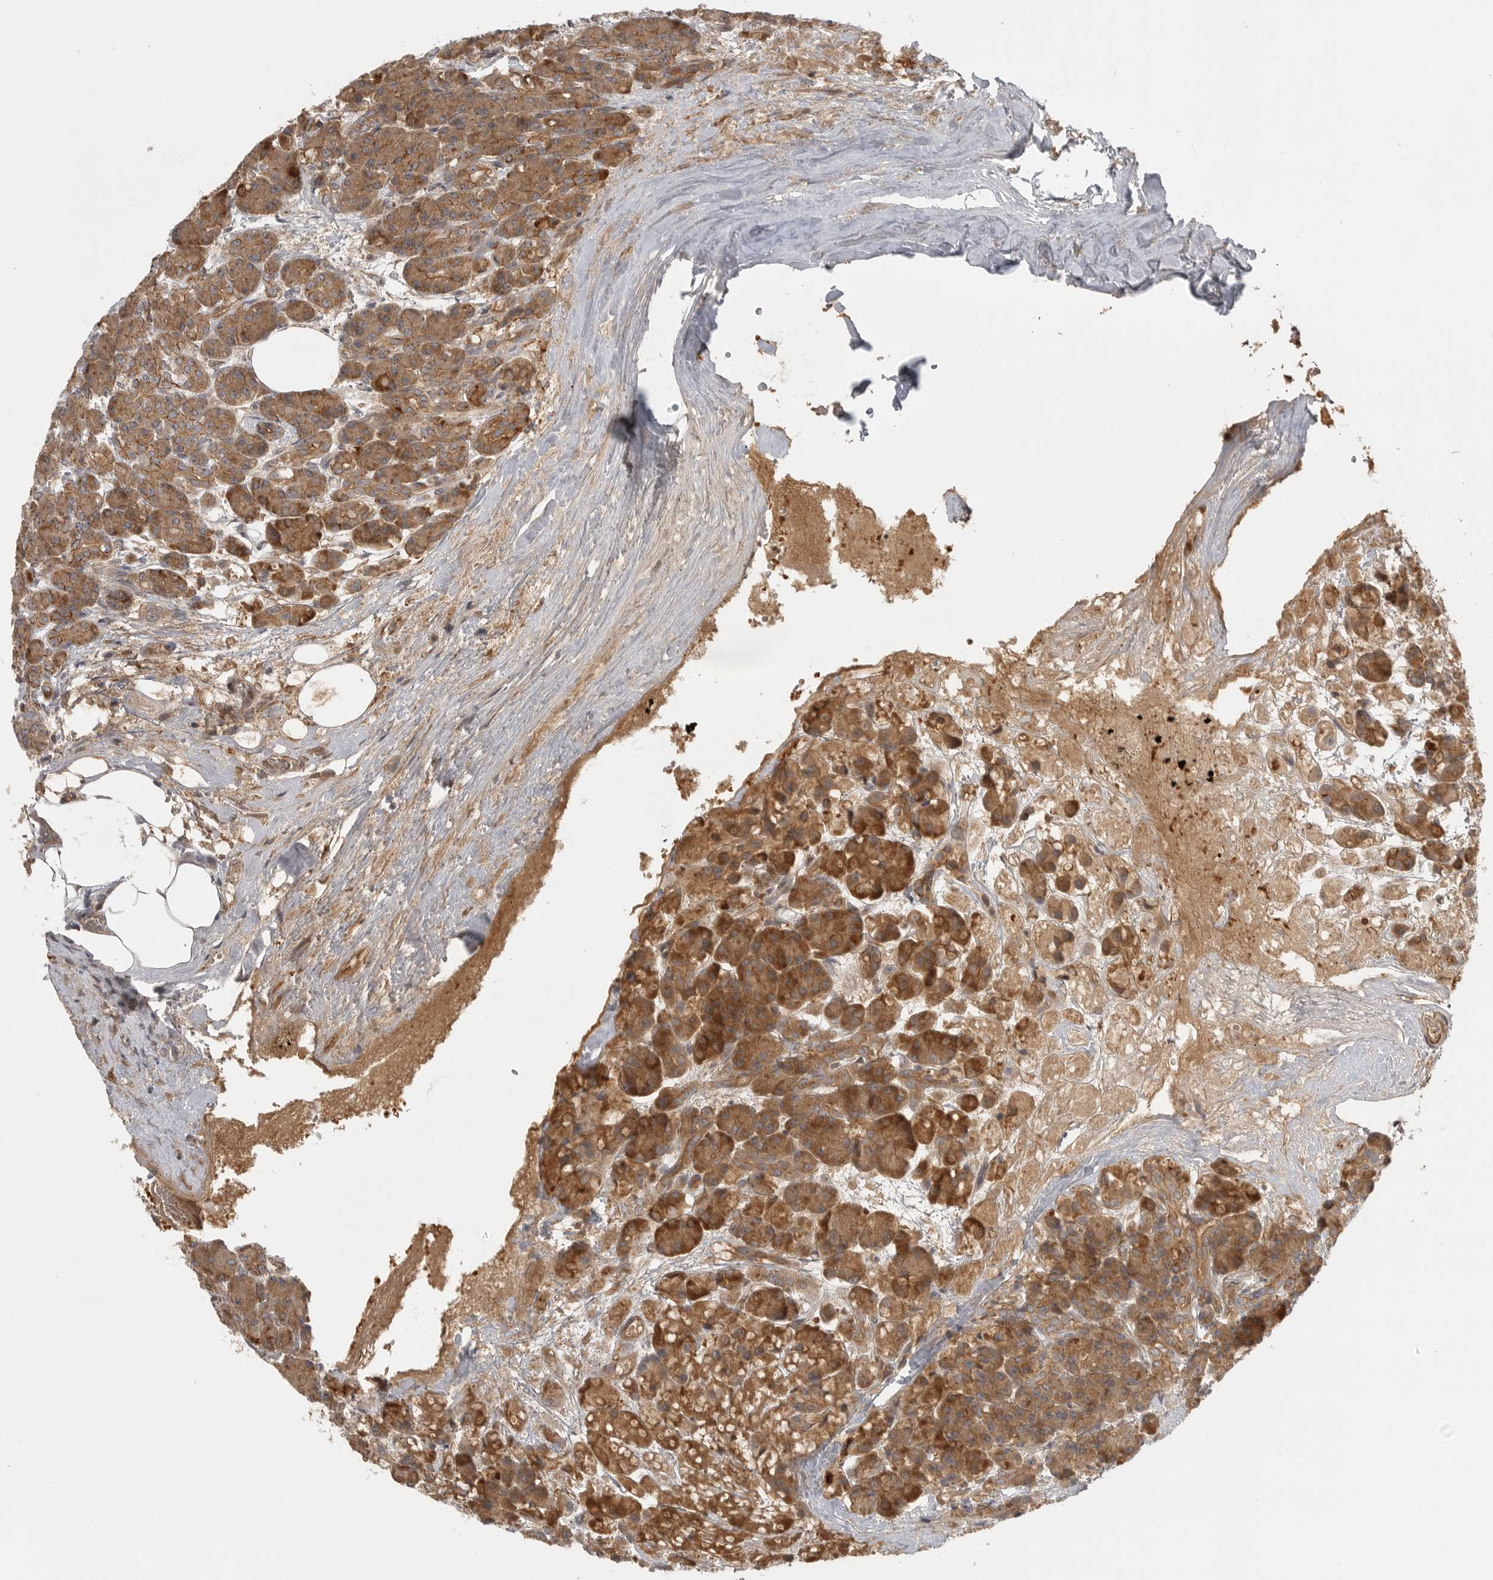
{"staining": {"intensity": "moderate", "quantity": ">75%", "location": "cytoplasmic/membranous"}, "tissue": "pancreas", "cell_type": "Exocrine glandular cells", "image_type": "normal", "snomed": [{"axis": "morphology", "description": "Normal tissue, NOS"}, {"axis": "topography", "description": "Pancreas"}], "caption": "Exocrine glandular cells display moderate cytoplasmic/membranous expression in approximately >75% of cells in benign pancreas.", "gene": "CCPG1", "patient": {"sex": "male", "age": 63}}